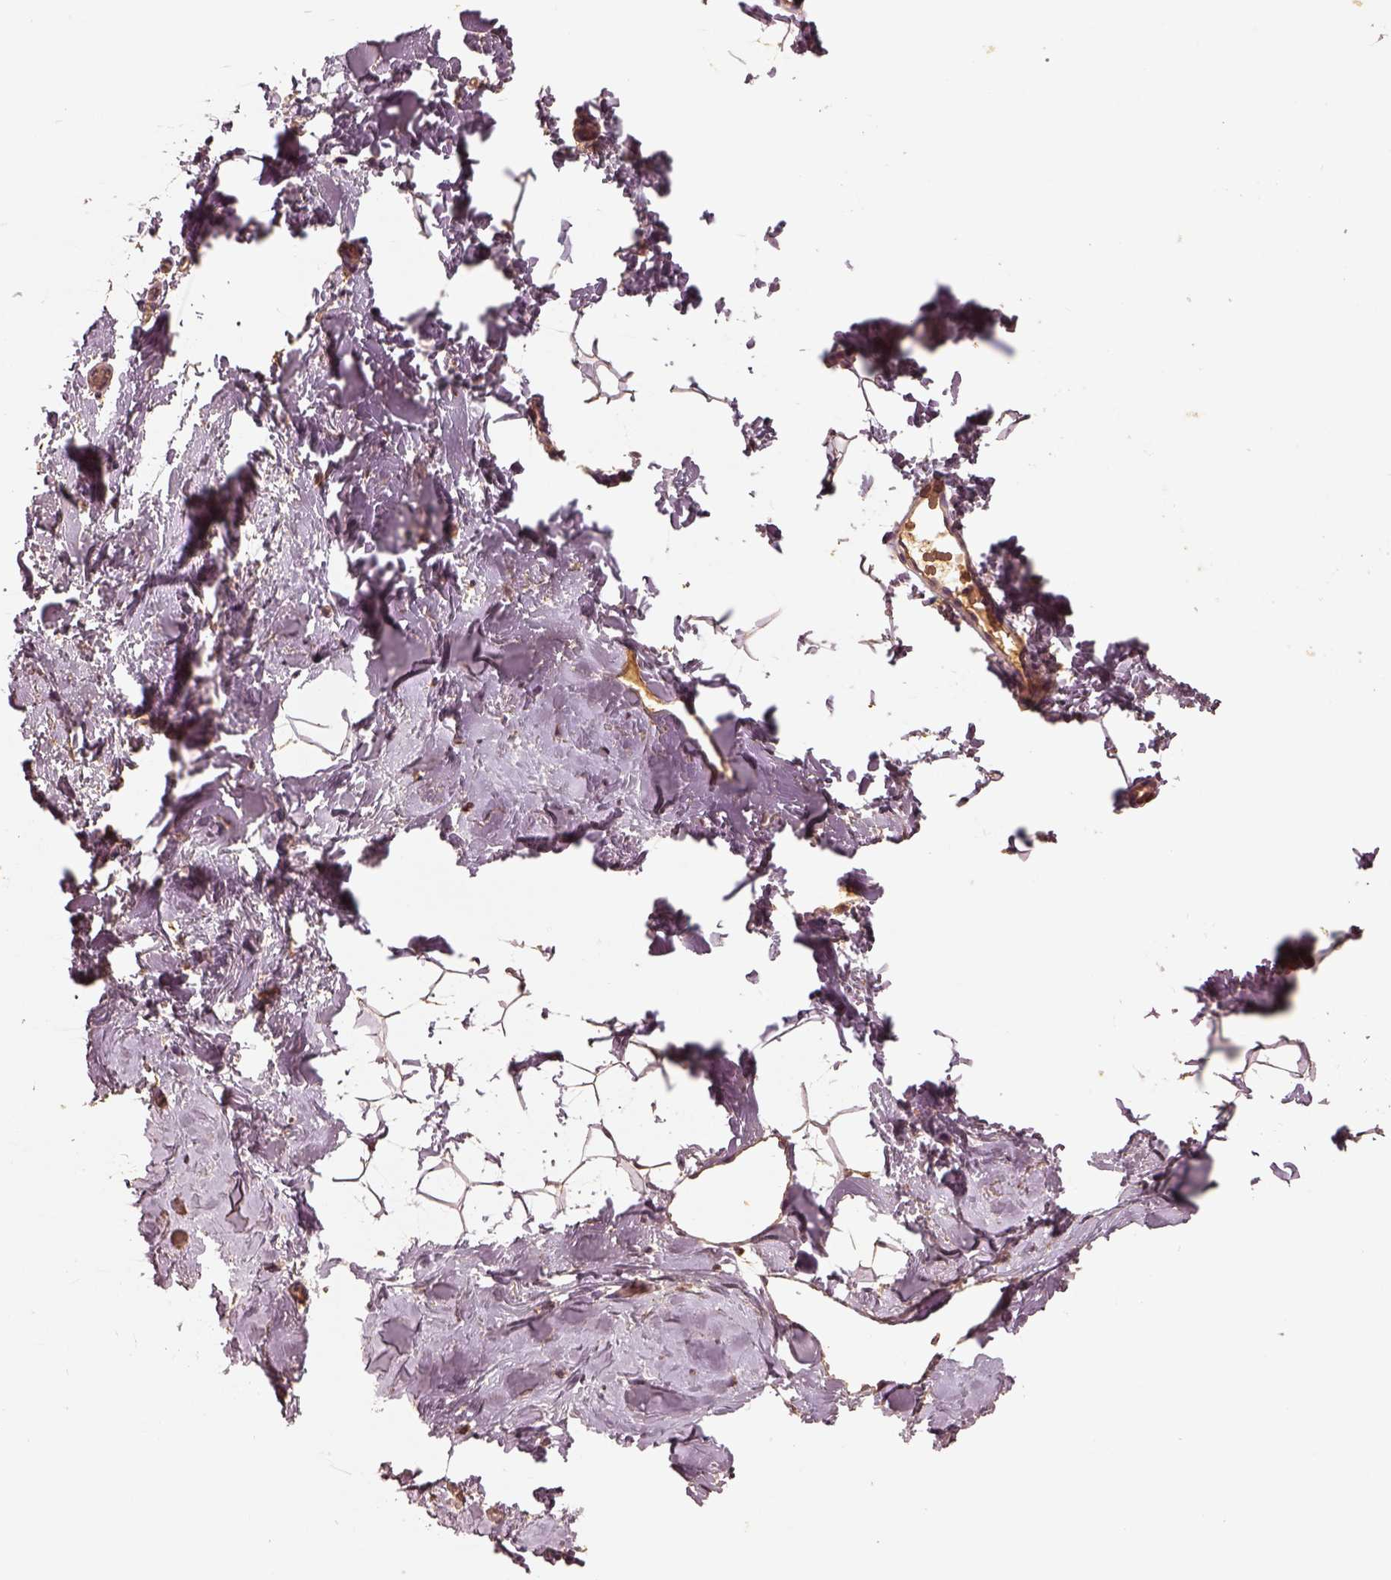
{"staining": {"intensity": "weak", "quantity": "<25%", "location": "cytoplasmic/membranous"}, "tissue": "breast", "cell_type": "Adipocytes", "image_type": "normal", "snomed": [{"axis": "morphology", "description": "Normal tissue, NOS"}, {"axis": "topography", "description": "Breast"}], "caption": "Immunohistochemistry micrograph of unremarkable breast stained for a protein (brown), which reveals no positivity in adipocytes. (DAB immunohistochemistry (IHC), high magnification).", "gene": "PTGES2", "patient": {"sex": "female", "age": 32}}